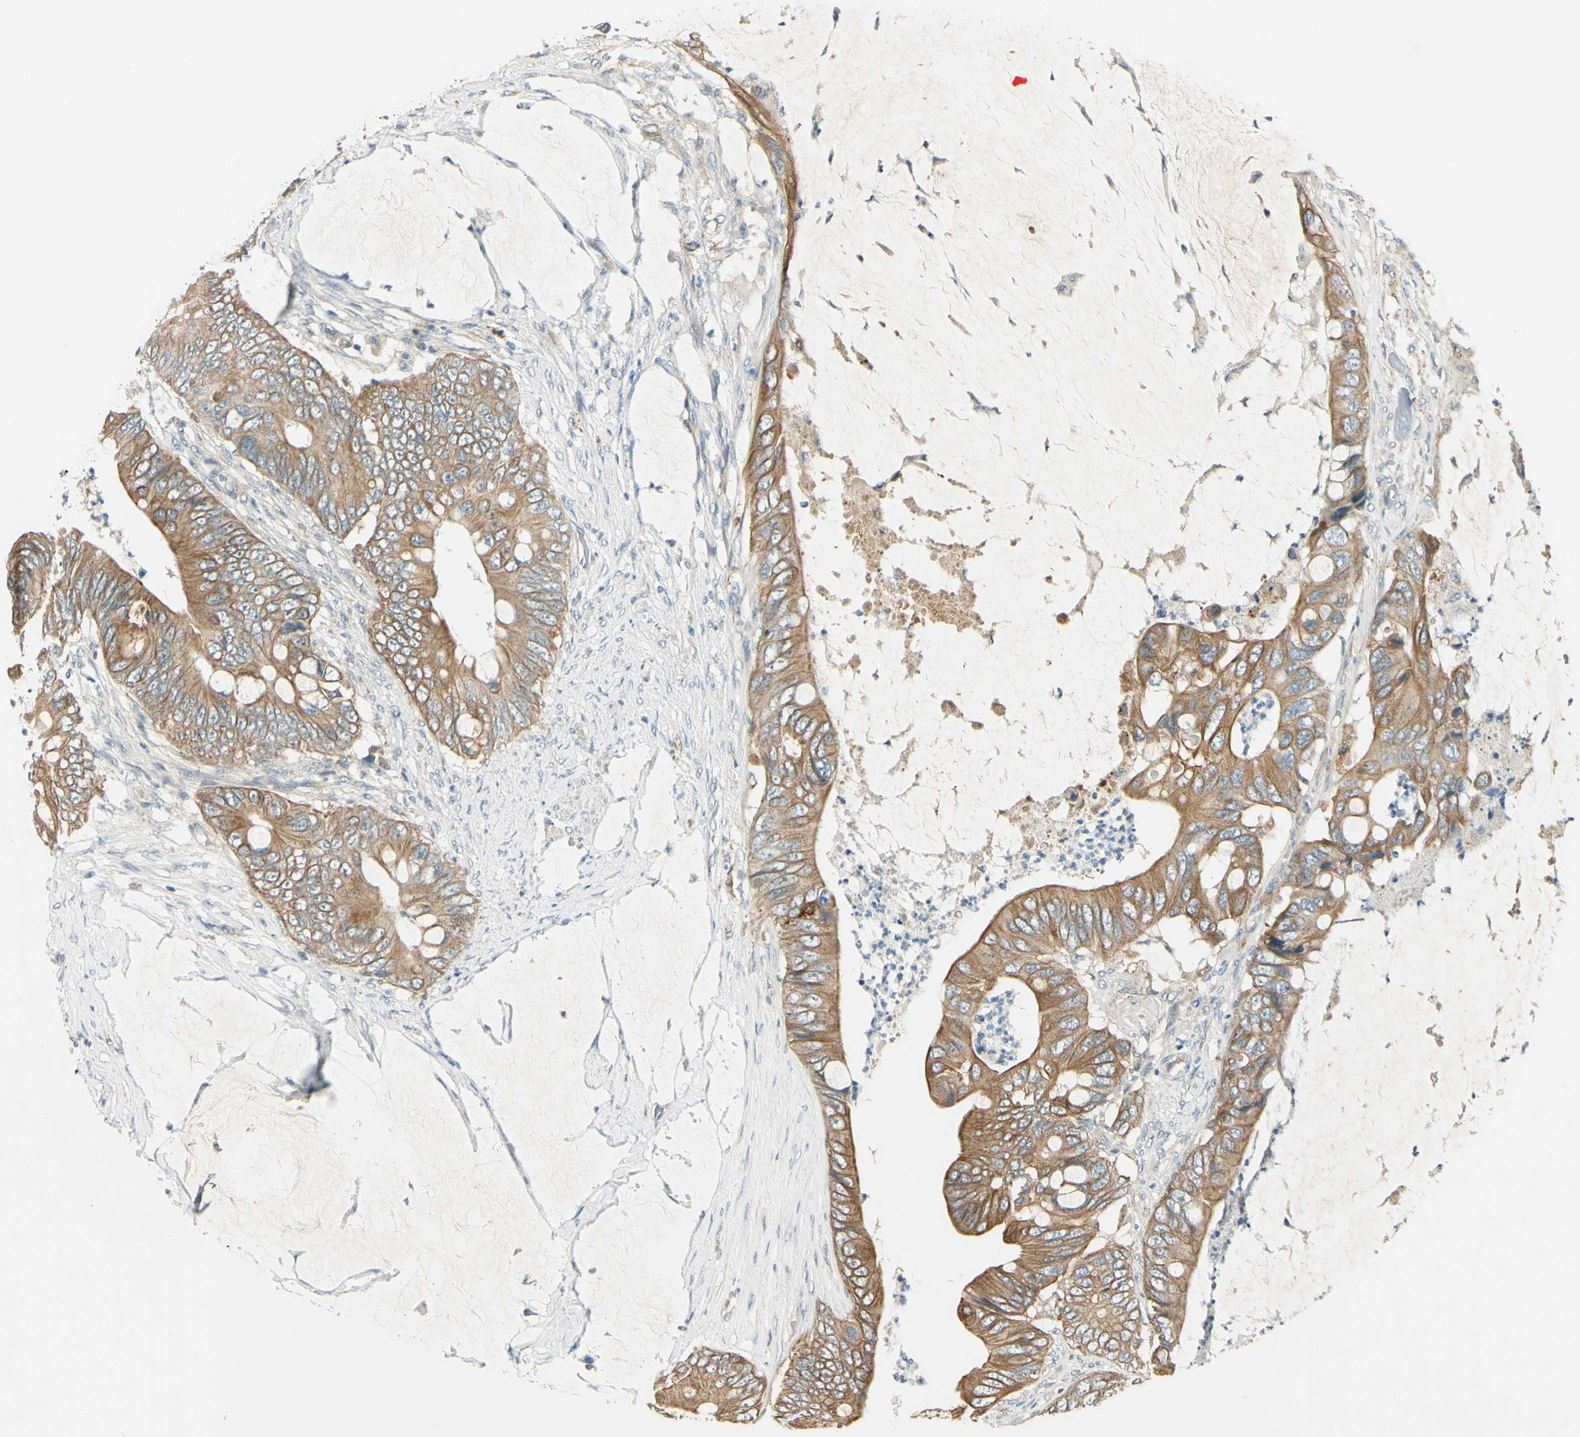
{"staining": {"intensity": "moderate", "quantity": ">75%", "location": "cytoplasmic/membranous"}, "tissue": "colorectal cancer", "cell_type": "Tumor cells", "image_type": "cancer", "snomed": [{"axis": "morphology", "description": "Adenocarcinoma, NOS"}, {"axis": "topography", "description": "Rectum"}], "caption": "Human colorectal adenocarcinoma stained with a protein marker displays moderate staining in tumor cells.", "gene": "LAMA3", "patient": {"sex": "female", "age": 77}}